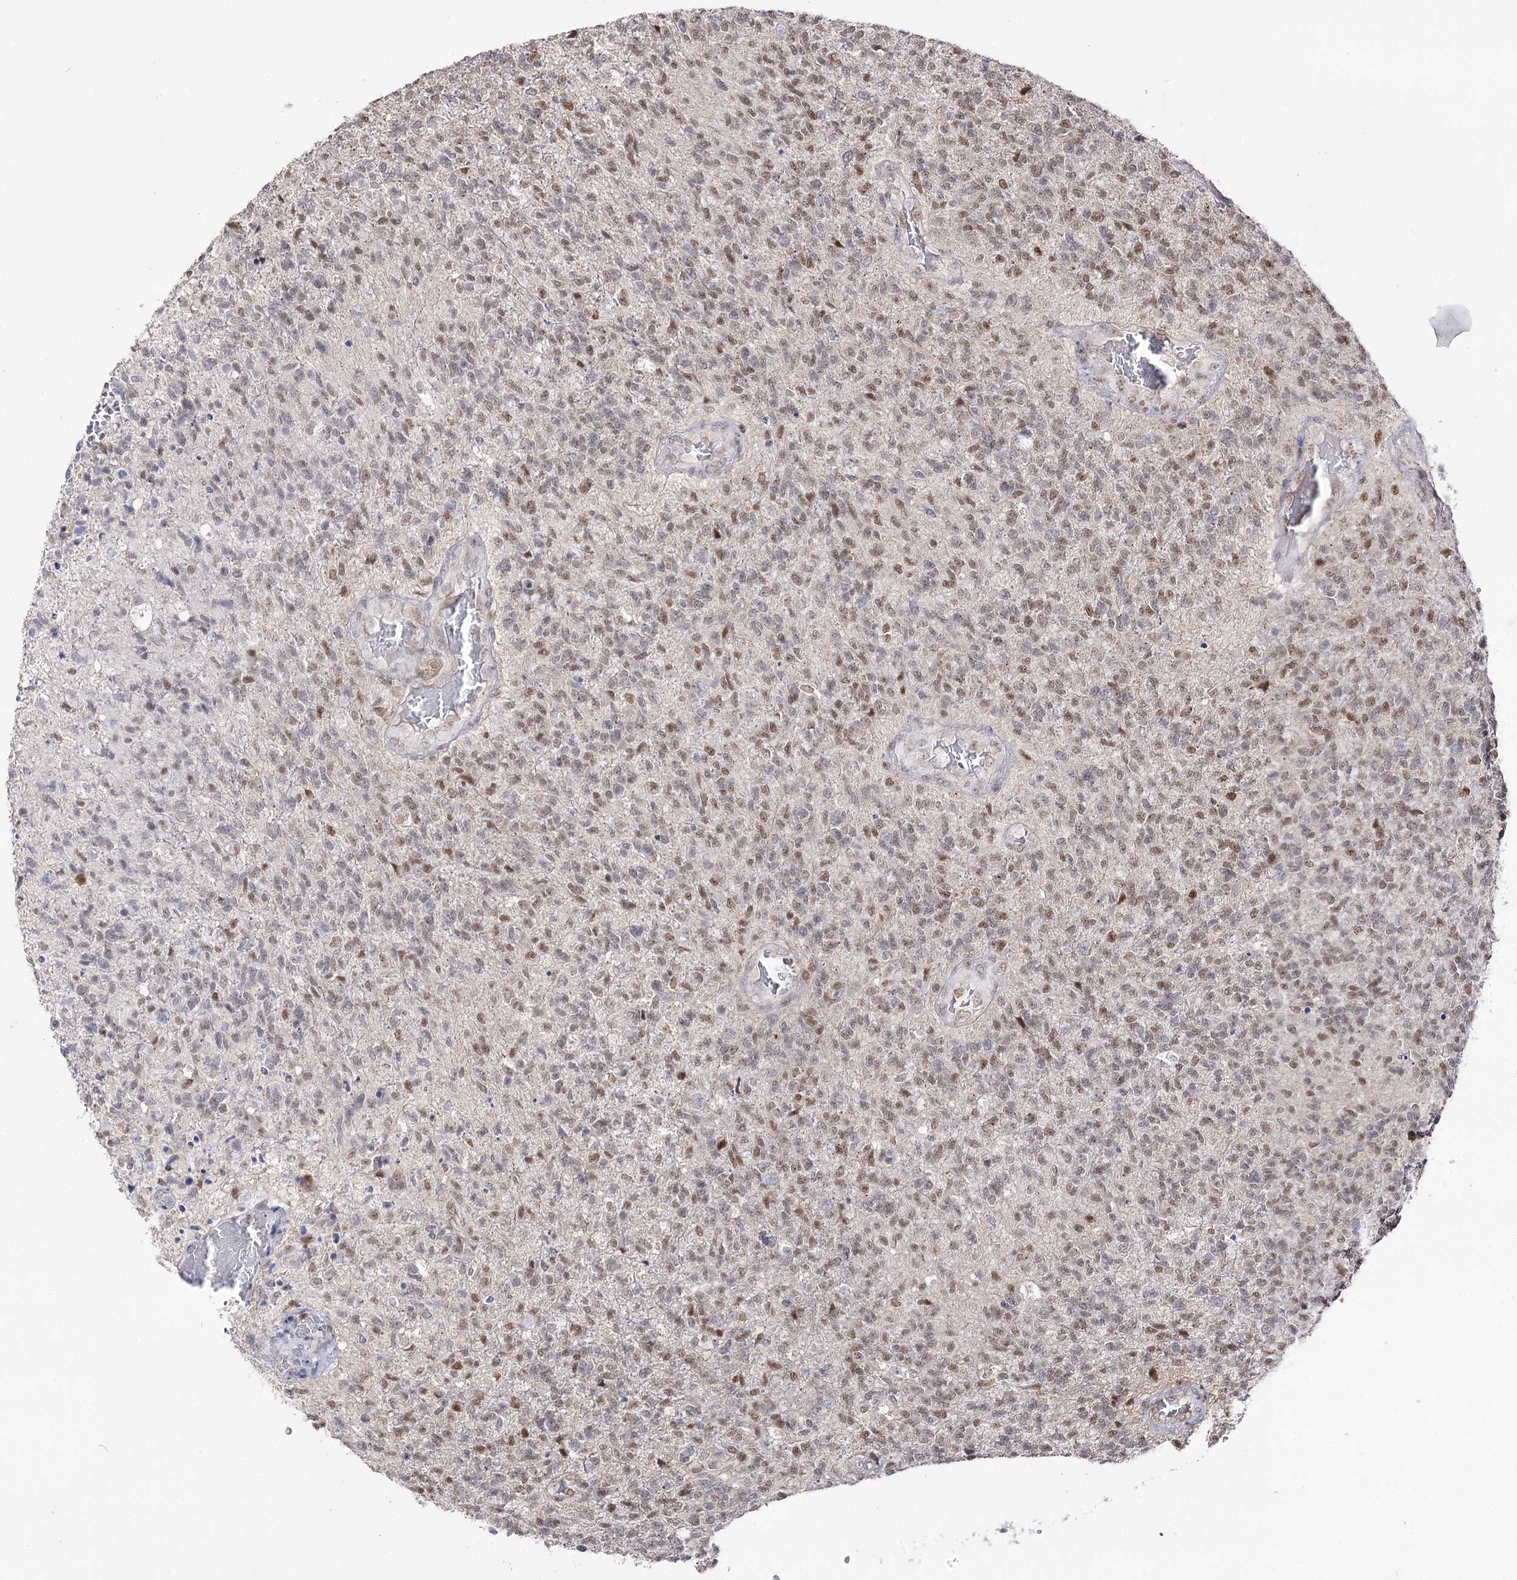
{"staining": {"intensity": "moderate", "quantity": "25%-75%", "location": "nuclear"}, "tissue": "glioma", "cell_type": "Tumor cells", "image_type": "cancer", "snomed": [{"axis": "morphology", "description": "Glioma, malignant, High grade"}, {"axis": "topography", "description": "Brain"}], "caption": "The histopathology image displays immunohistochemical staining of malignant high-grade glioma. There is moderate nuclear positivity is present in approximately 25%-75% of tumor cells.", "gene": "VGLL4", "patient": {"sex": "male", "age": 56}}